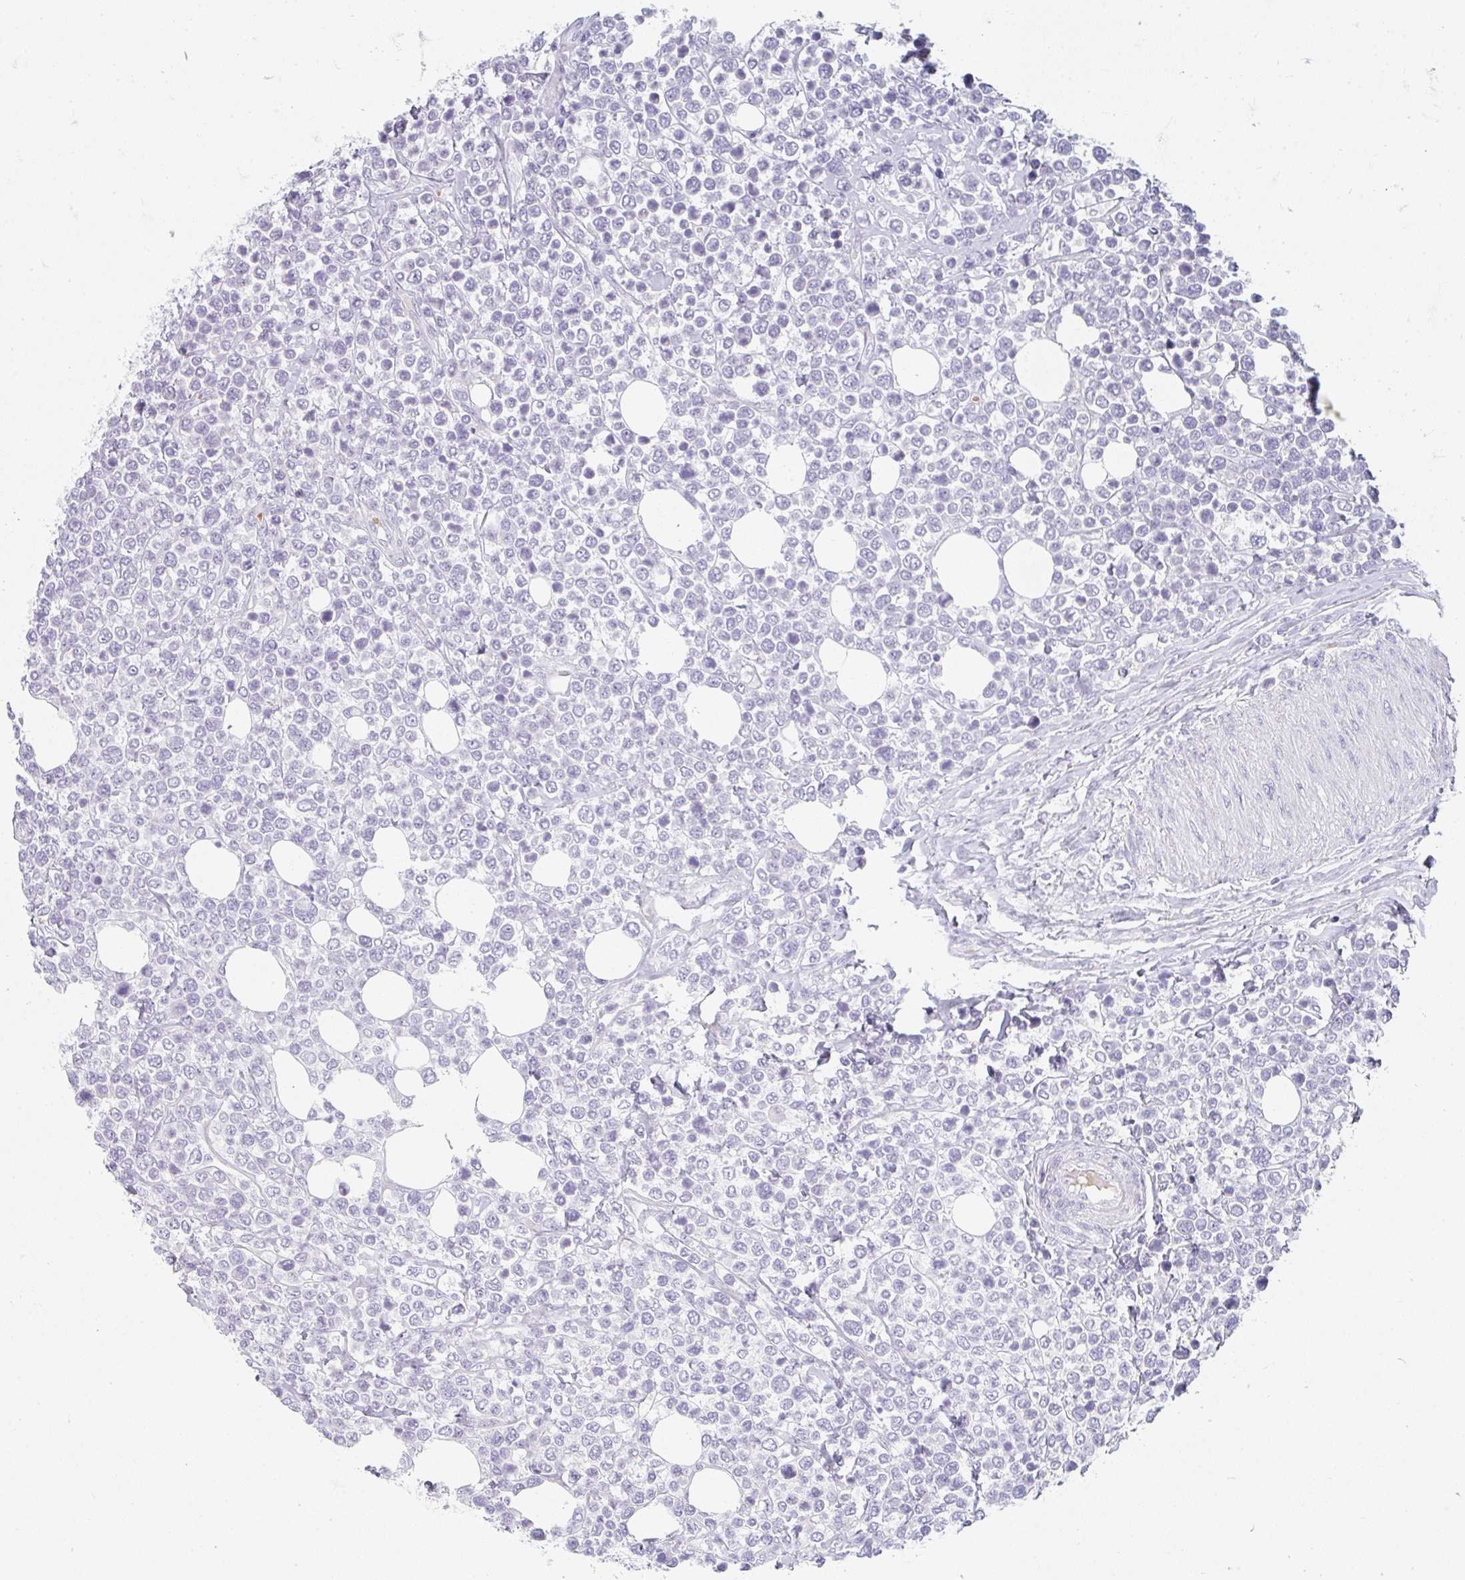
{"staining": {"intensity": "negative", "quantity": "none", "location": "none"}, "tissue": "lymphoma", "cell_type": "Tumor cells", "image_type": "cancer", "snomed": [{"axis": "morphology", "description": "Malignant lymphoma, non-Hodgkin's type, Low grade"}, {"axis": "topography", "description": "Lymph node"}], "caption": "High magnification brightfield microscopy of malignant lymphoma, non-Hodgkin's type (low-grade) stained with DAB (3,3'-diaminobenzidine) (brown) and counterstained with hematoxylin (blue): tumor cells show no significant staining.", "gene": "NEU2", "patient": {"sex": "male", "age": 60}}